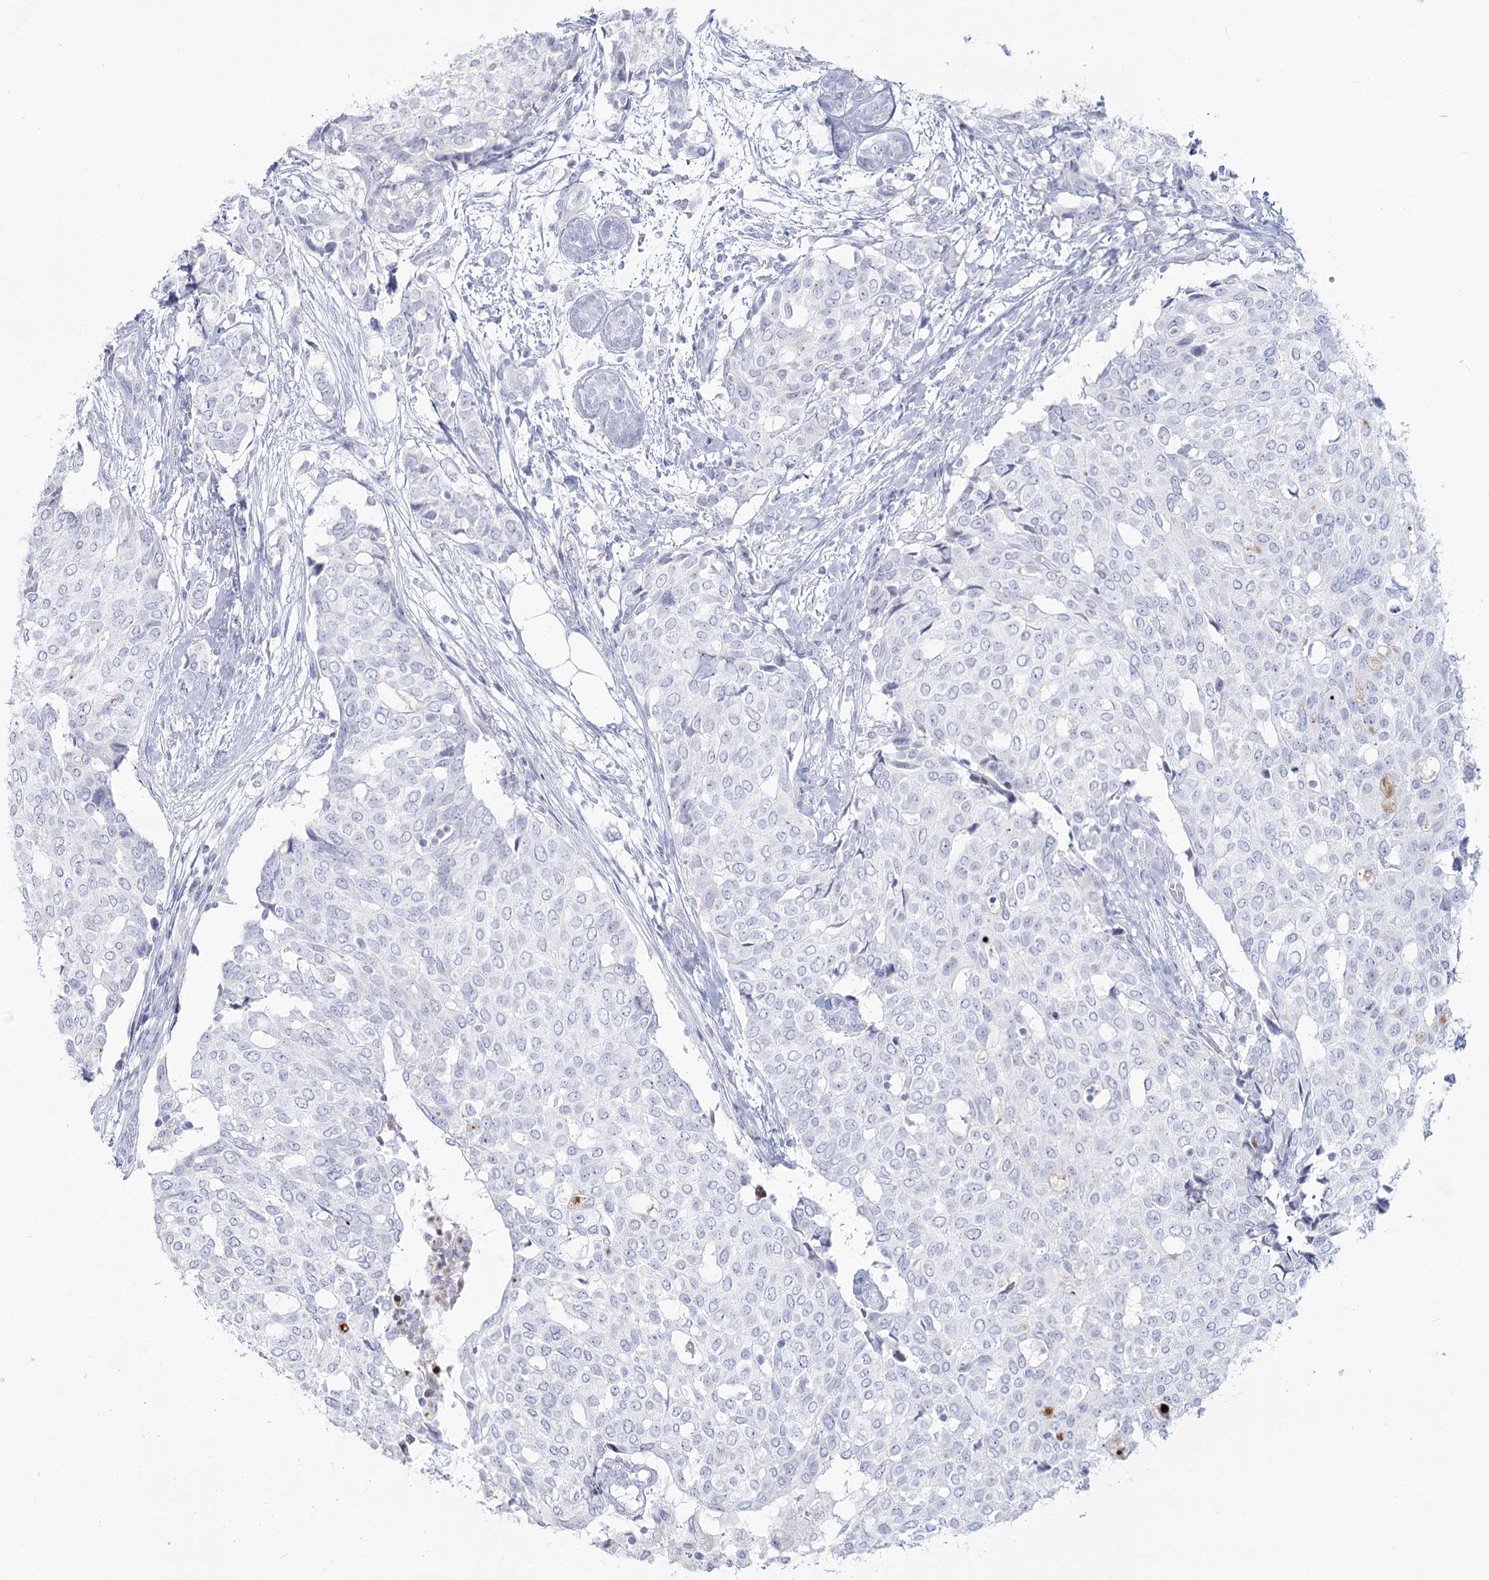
{"staining": {"intensity": "negative", "quantity": "none", "location": "none"}, "tissue": "breast cancer", "cell_type": "Tumor cells", "image_type": "cancer", "snomed": [{"axis": "morphology", "description": "Lobular carcinoma"}, {"axis": "topography", "description": "Breast"}], "caption": "An immunohistochemistry image of breast lobular carcinoma is shown. There is no staining in tumor cells of breast lobular carcinoma.", "gene": "SLC6A19", "patient": {"sex": "female", "age": 51}}